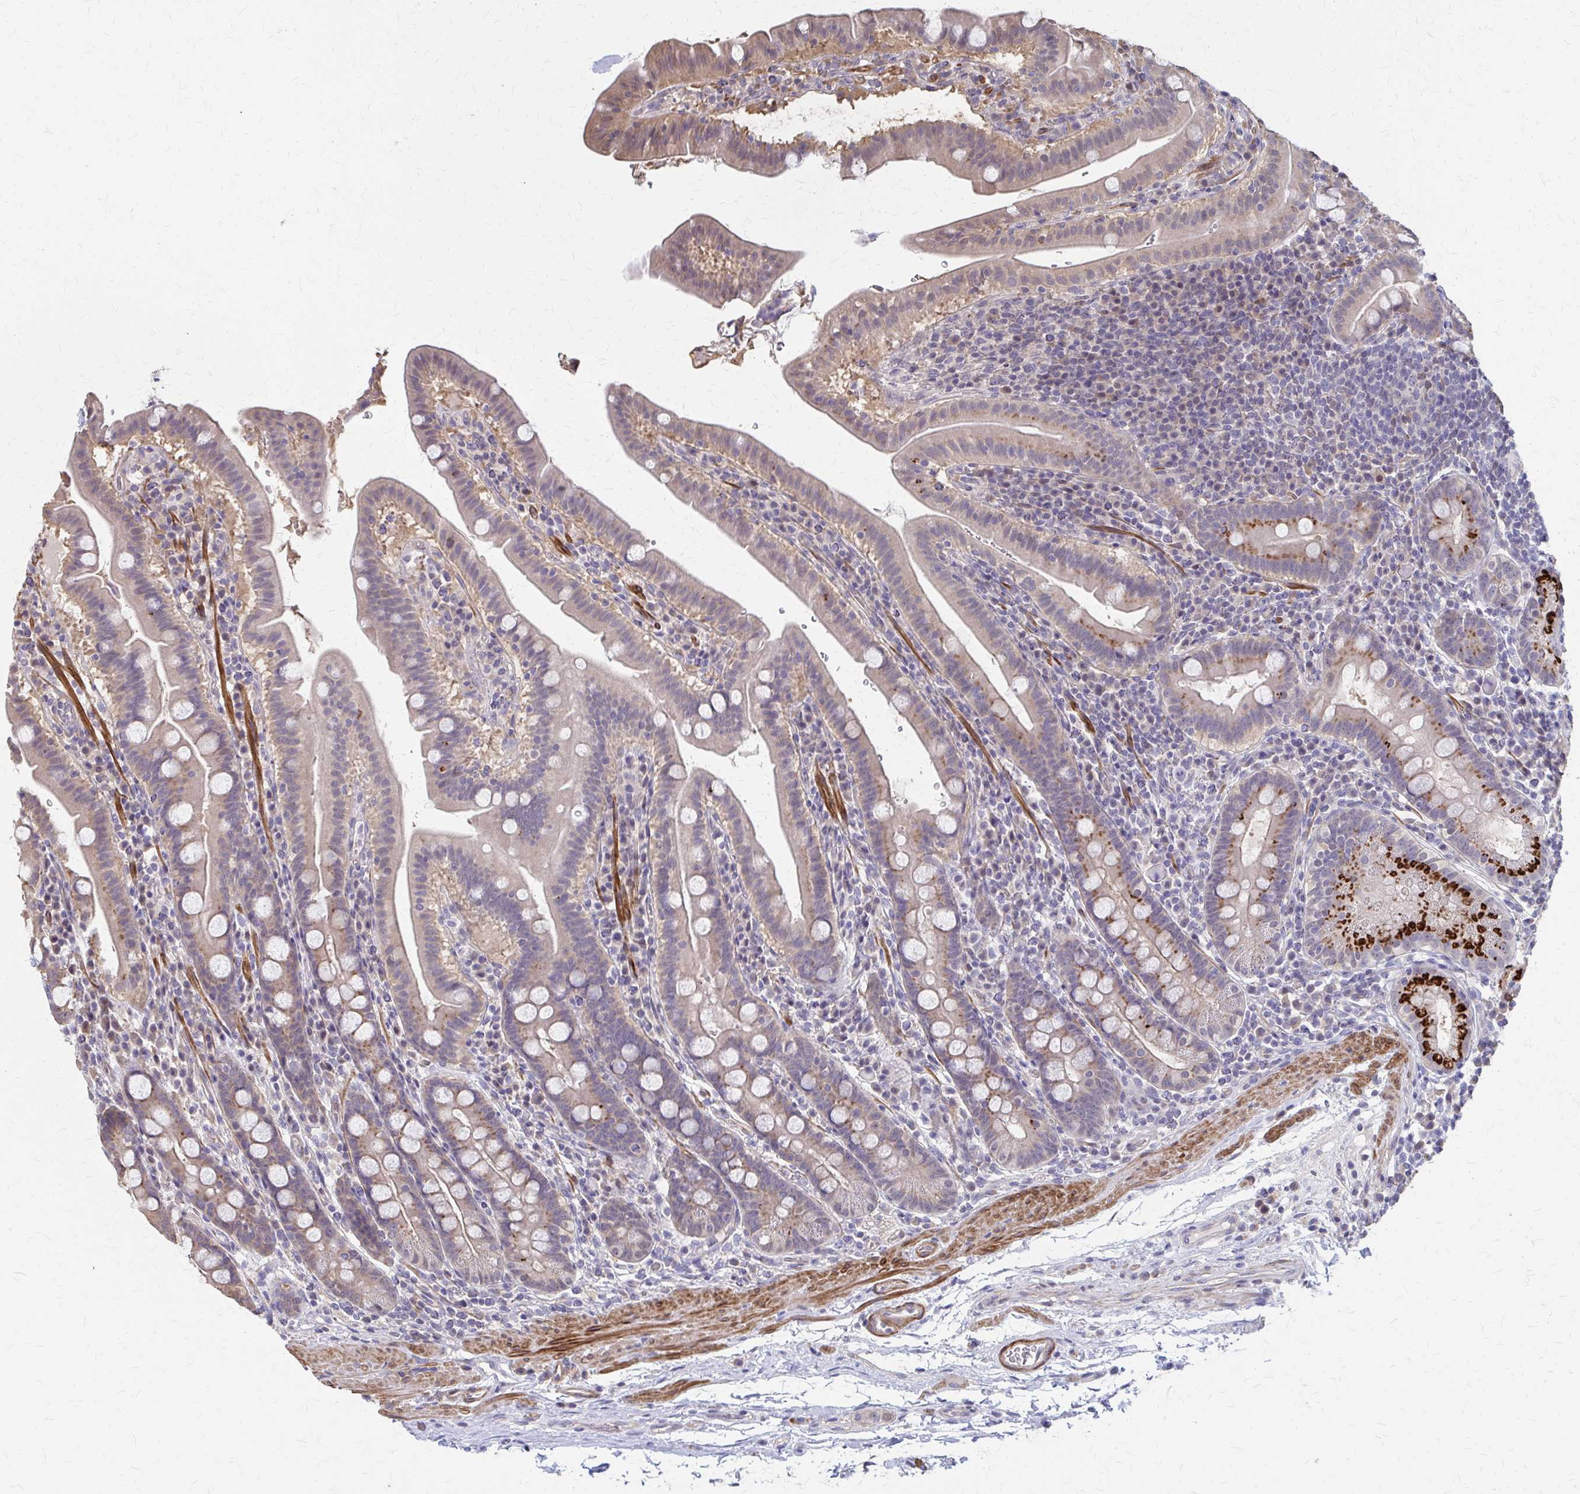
{"staining": {"intensity": "strong", "quantity": "<25%", "location": "cytoplasmic/membranous"}, "tissue": "small intestine", "cell_type": "Glandular cells", "image_type": "normal", "snomed": [{"axis": "morphology", "description": "Normal tissue, NOS"}, {"axis": "topography", "description": "Small intestine"}], "caption": "Strong cytoplasmic/membranous positivity is present in about <25% of glandular cells in normal small intestine. Immunohistochemistry stains the protein in brown and the nuclei are stained blue.", "gene": "IFI44L", "patient": {"sex": "male", "age": 26}}